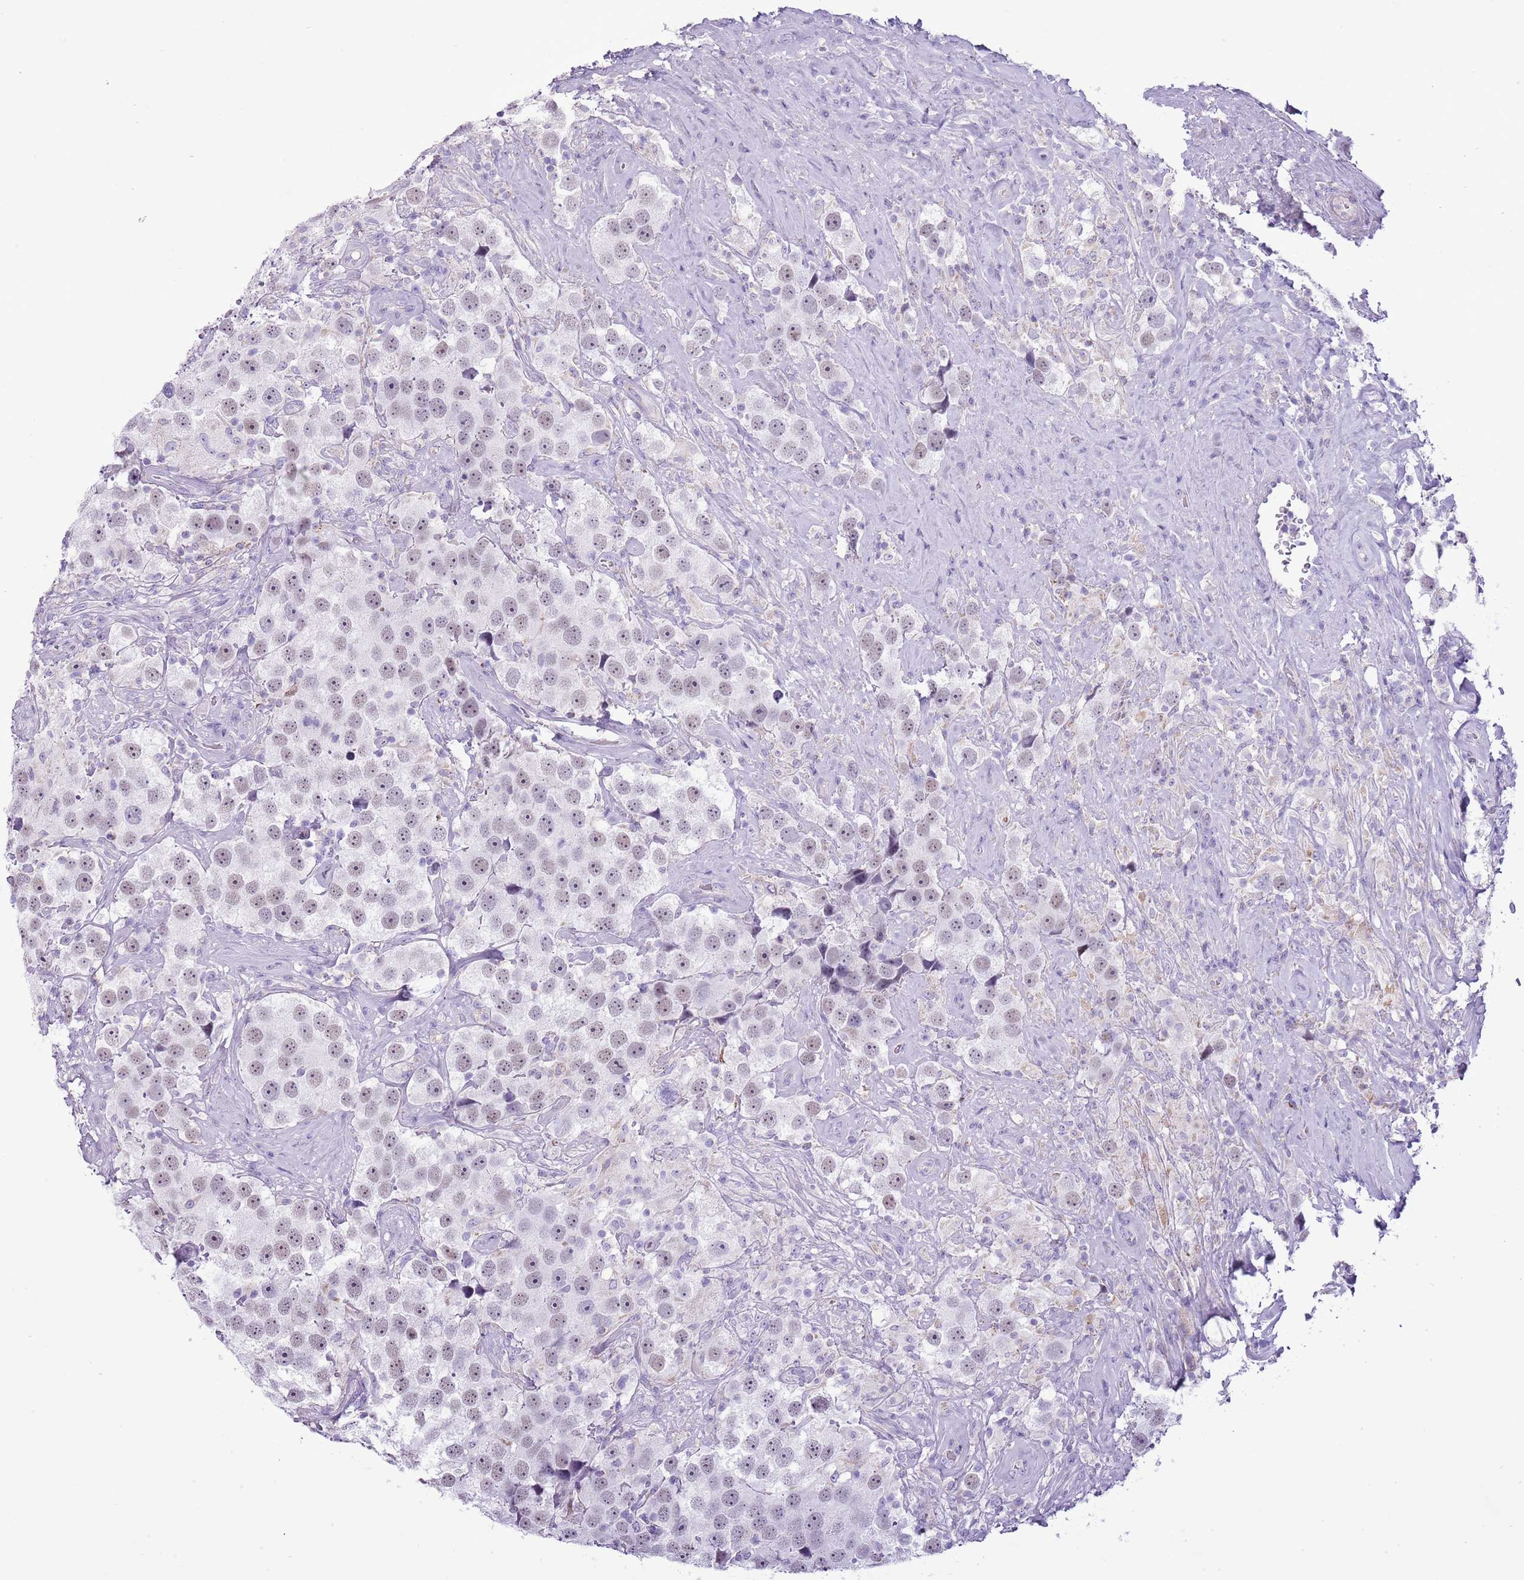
{"staining": {"intensity": "weak", "quantity": "25%-75%", "location": "nuclear"}, "tissue": "testis cancer", "cell_type": "Tumor cells", "image_type": "cancer", "snomed": [{"axis": "morphology", "description": "Seminoma, NOS"}, {"axis": "topography", "description": "Testis"}], "caption": "Immunohistochemistry of human seminoma (testis) reveals low levels of weak nuclear expression in approximately 25%-75% of tumor cells.", "gene": "SLC23A1", "patient": {"sex": "male", "age": 49}}